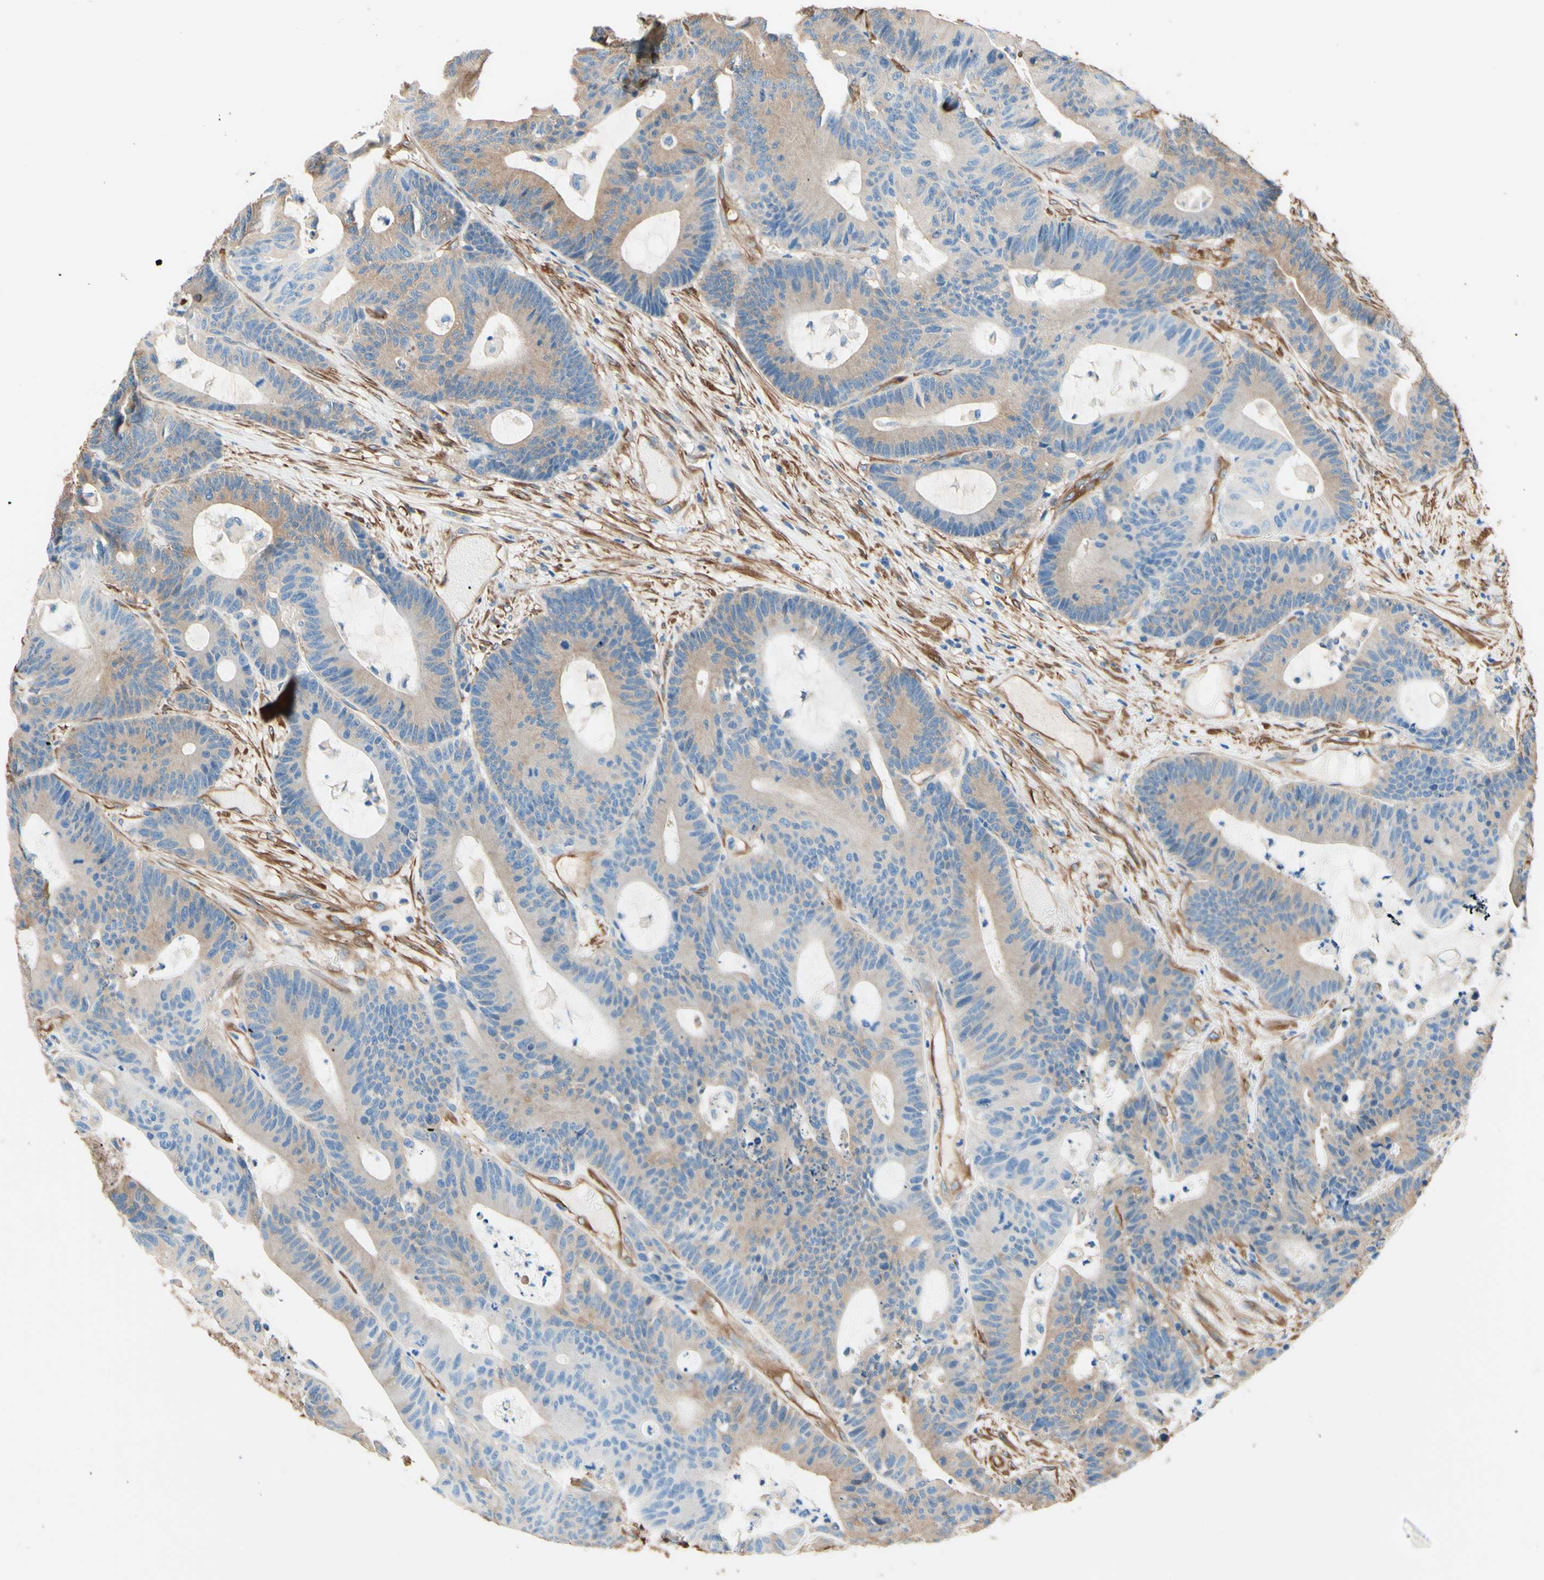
{"staining": {"intensity": "weak", "quantity": ">75%", "location": "cytoplasmic/membranous"}, "tissue": "colorectal cancer", "cell_type": "Tumor cells", "image_type": "cancer", "snomed": [{"axis": "morphology", "description": "Adenocarcinoma, NOS"}, {"axis": "topography", "description": "Colon"}], "caption": "About >75% of tumor cells in human colorectal adenocarcinoma reveal weak cytoplasmic/membranous protein positivity as visualized by brown immunohistochemical staining.", "gene": "DPYSL3", "patient": {"sex": "female", "age": 84}}